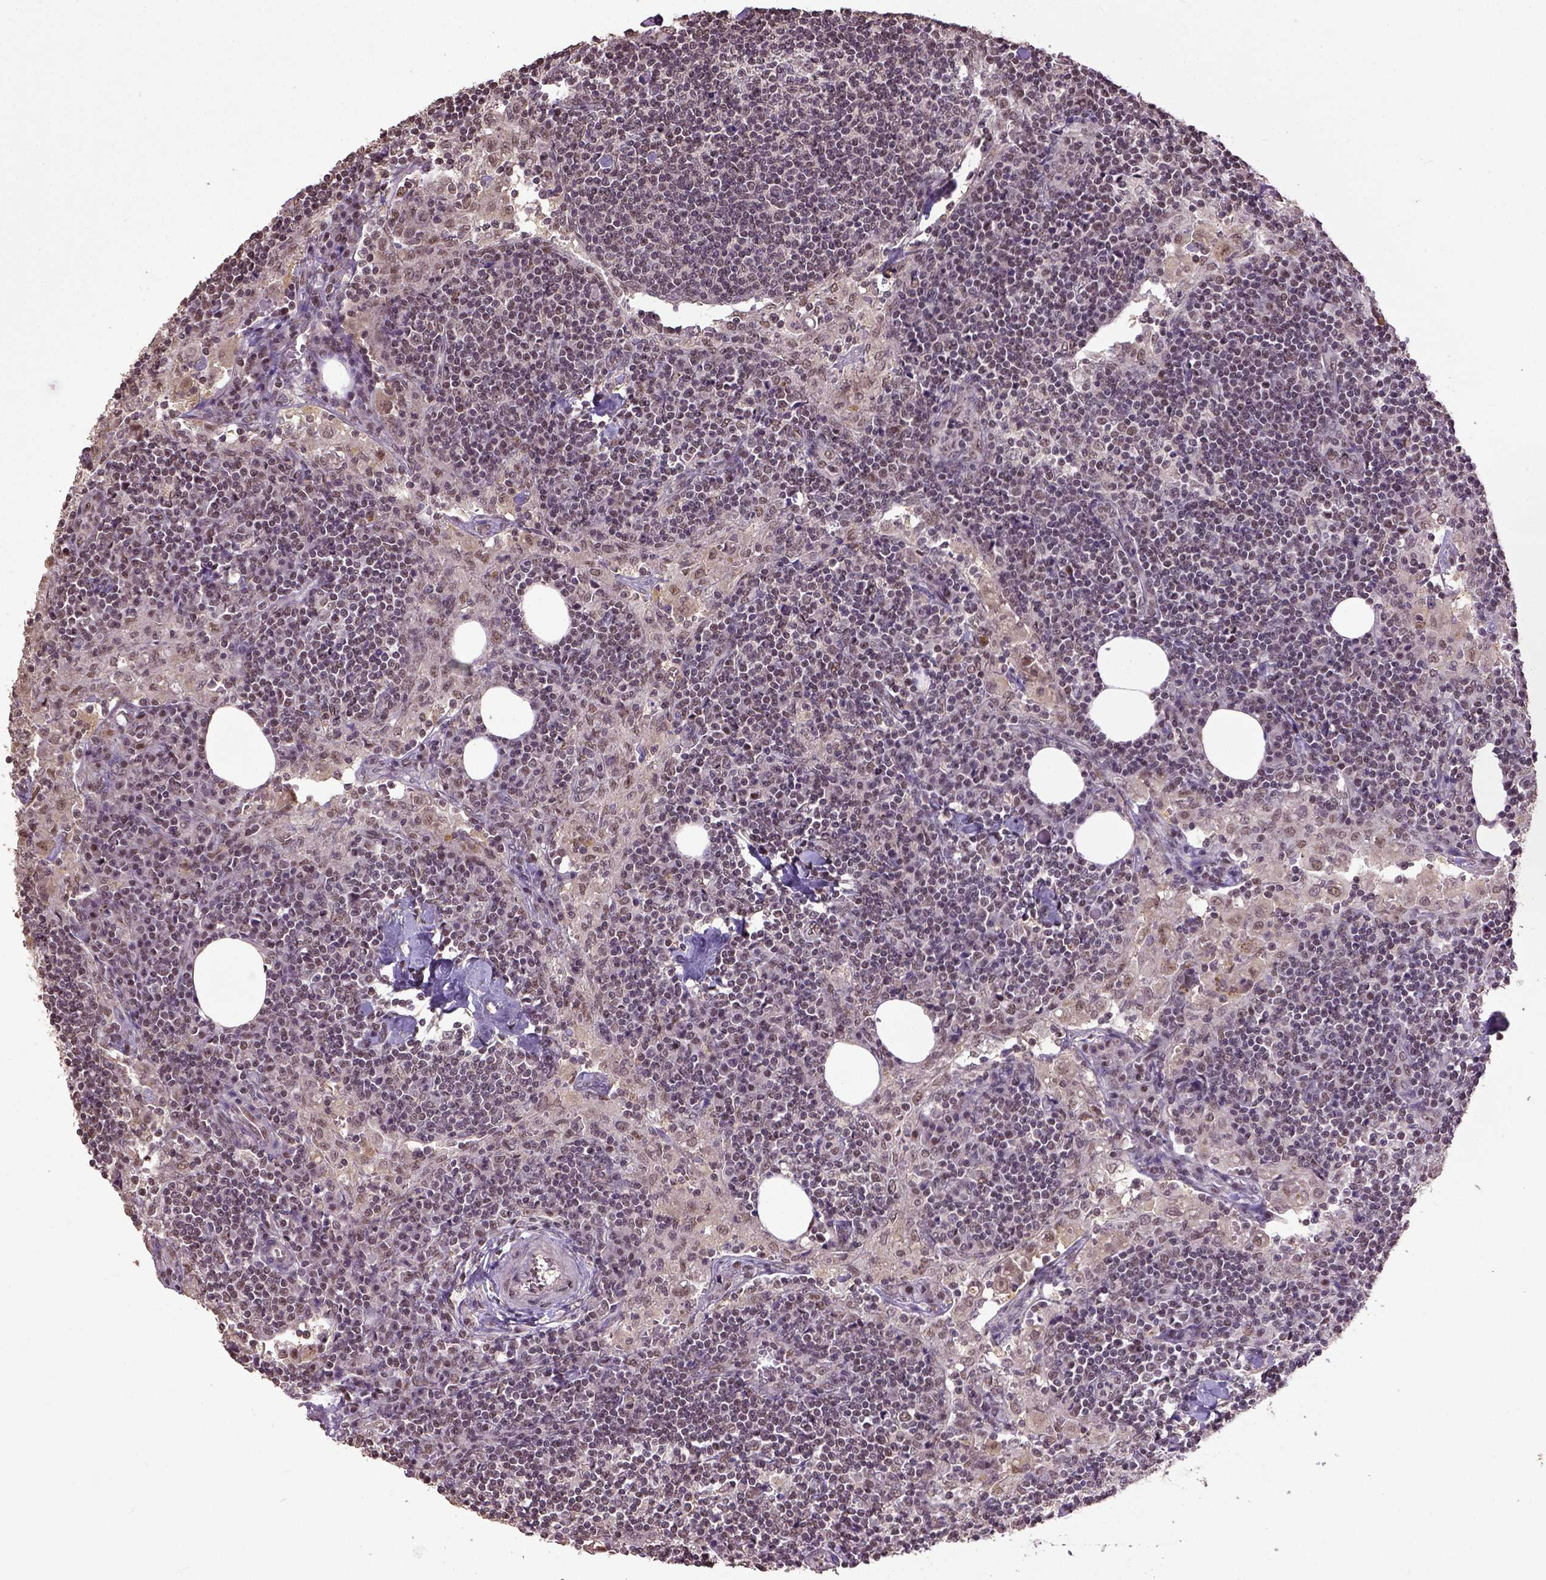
{"staining": {"intensity": "moderate", "quantity": "<25%", "location": "nuclear"}, "tissue": "lymph node", "cell_type": "Germinal center cells", "image_type": "normal", "snomed": [{"axis": "morphology", "description": "Normal tissue, NOS"}, {"axis": "topography", "description": "Lymph node"}], "caption": "Lymph node stained with IHC shows moderate nuclear expression in about <25% of germinal center cells. Using DAB (brown) and hematoxylin (blue) stains, captured at high magnification using brightfield microscopy.", "gene": "UBA3", "patient": {"sex": "male", "age": 55}}